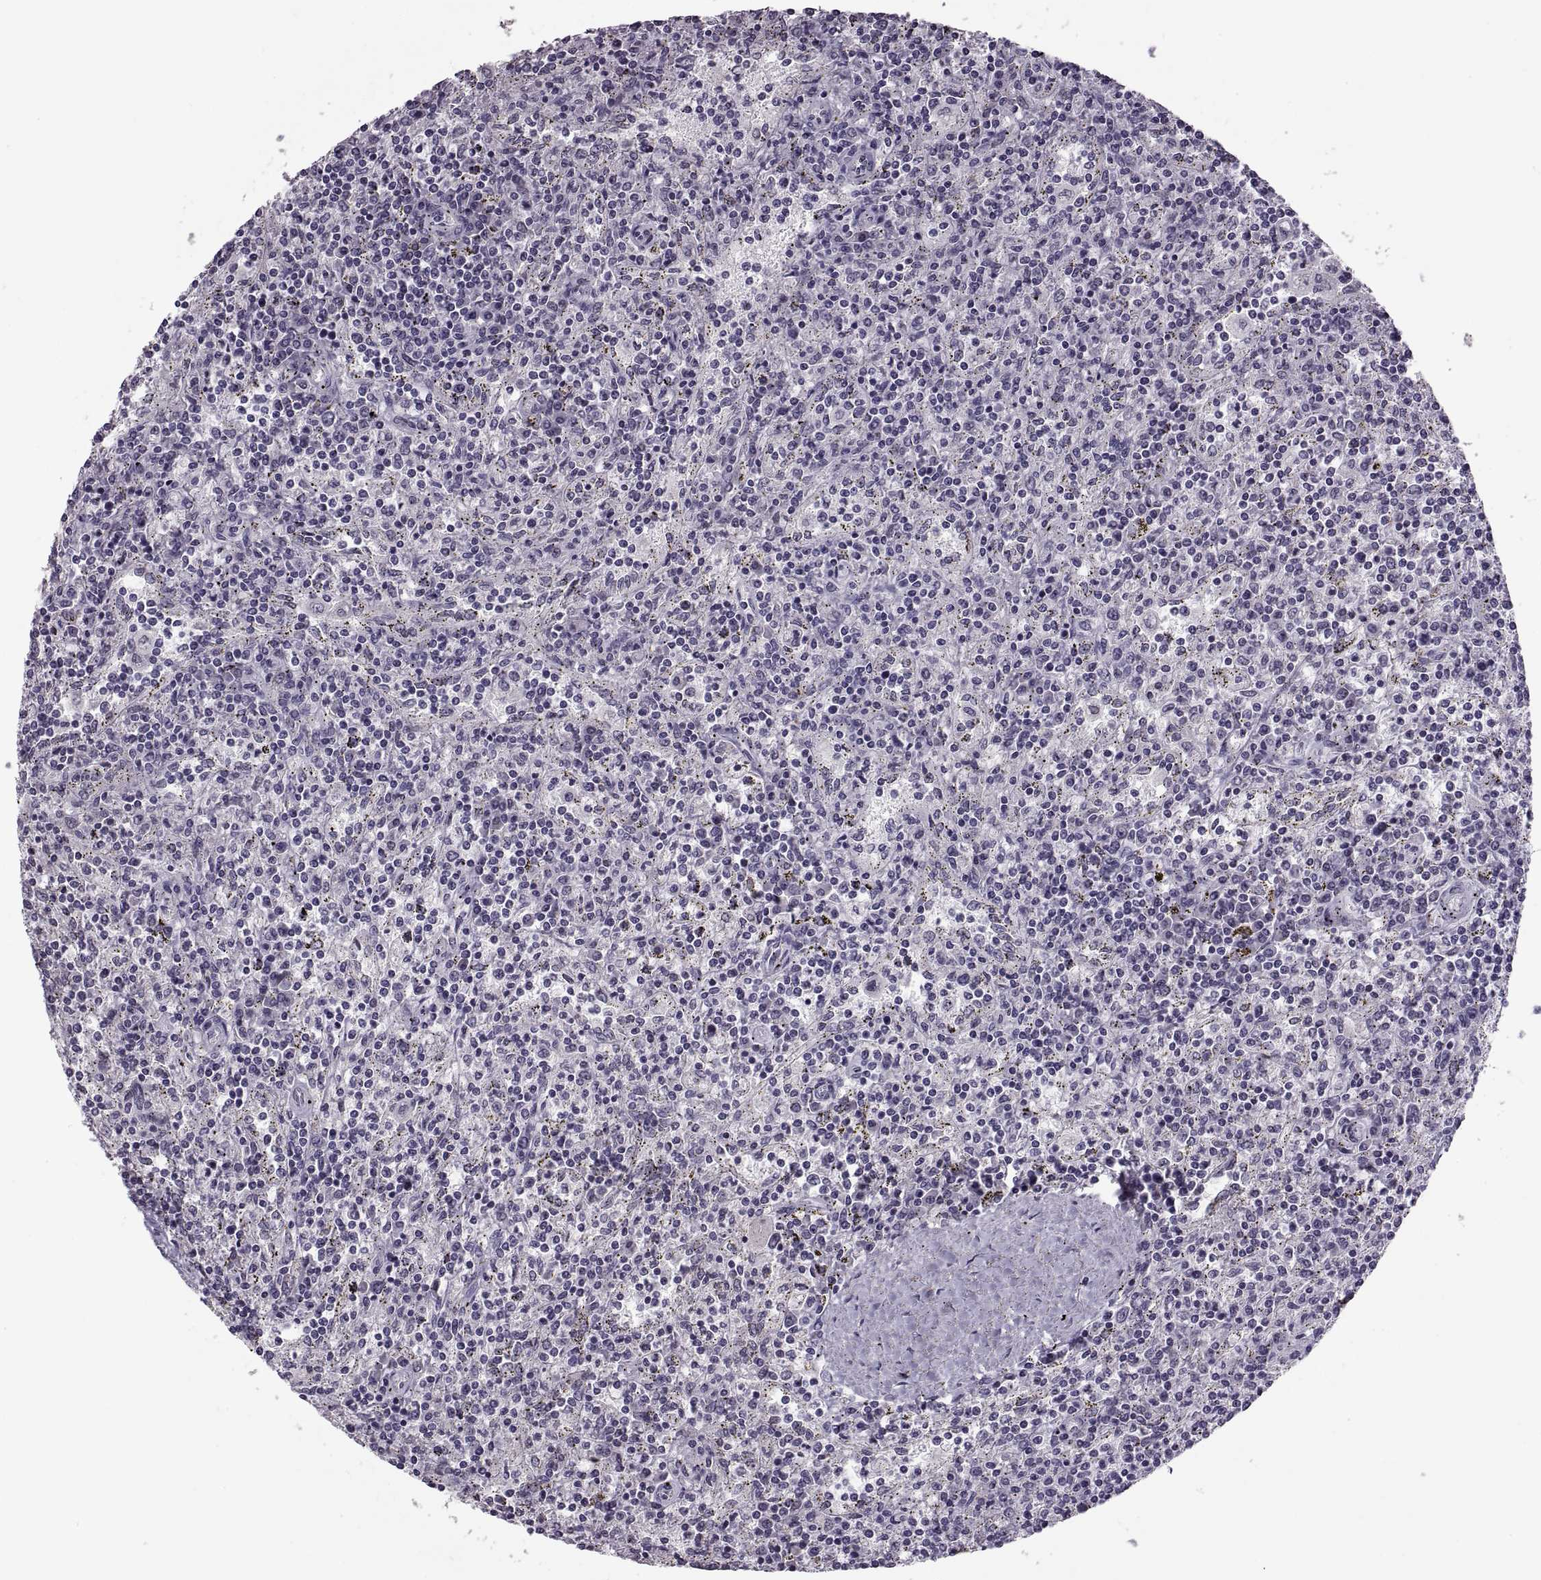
{"staining": {"intensity": "negative", "quantity": "none", "location": "none"}, "tissue": "lymphoma", "cell_type": "Tumor cells", "image_type": "cancer", "snomed": [{"axis": "morphology", "description": "Malignant lymphoma, non-Hodgkin's type, Low grade"}, {"axis": "topography", "description": "Spleen"}], "caption": "An immunohistochemistry (IHC) histopathology image of malignant lymphoma, non-Hodgkin's type (low-grade) is shown. There is no staining in tumor cells of malignant lymphoma, non-Hodgkin's type (low-grade). The staining was performed using DAB to visualize the protein expression in brown, while the nuclei were stained in blue with hematoxylin (Magnification: 20x).", "gene": "PAGE5", "patient": {"sex": "male", "age": 62}}